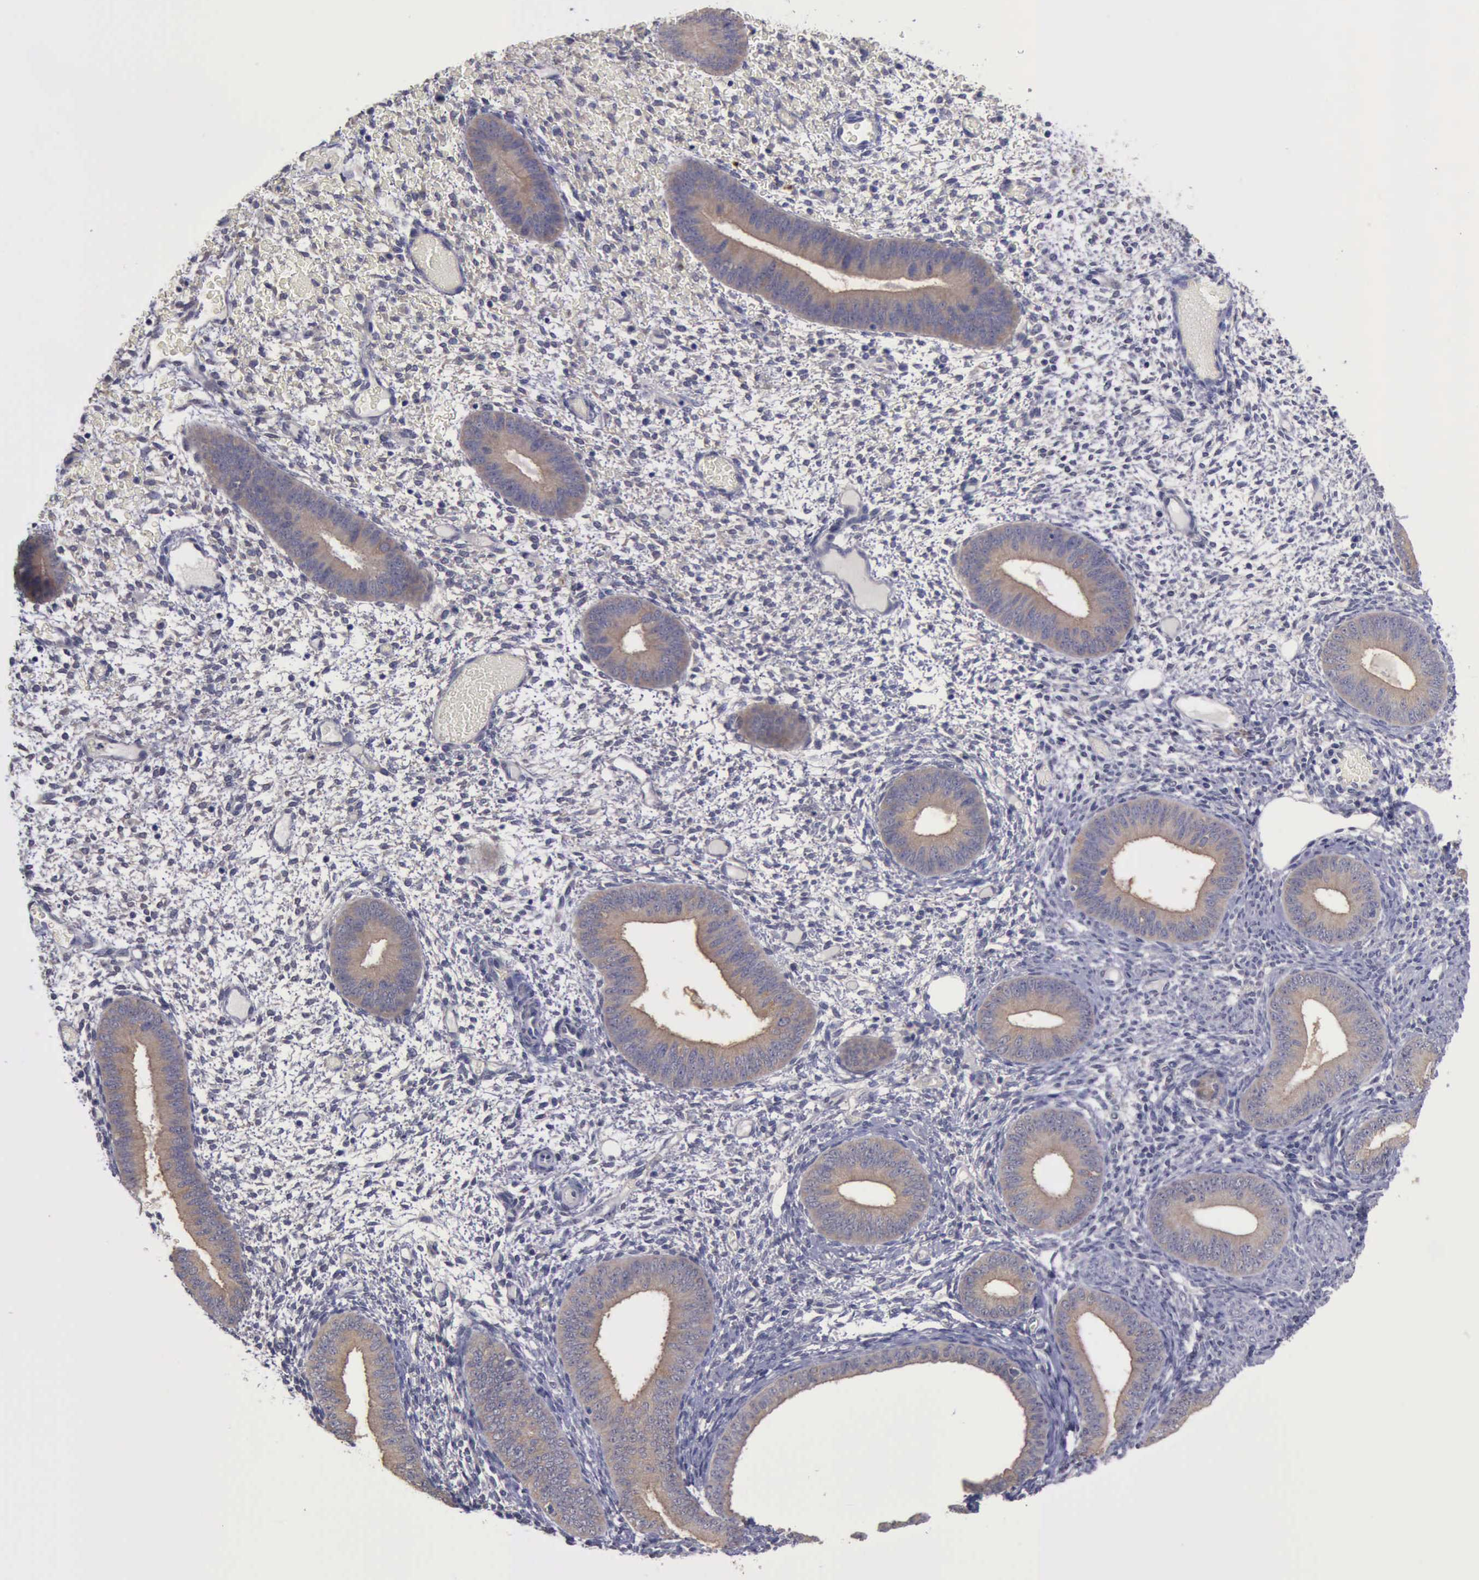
{"staining": {"intensity": "negative", "quantity": "none", "location": "none"}, "tissue": "endometrium", "cell_type": "Cells in endometrial stroma", "image_type": "normal", "snomed": [{"axis": "morphology", "description": "Normal tissue, NOS"}, {"axis": "topography", "description": "Endometrium"}], "caption": "Immunohistochemistry photomicrograph of benign endometrium stained for a protein (brown), which reveals no staining in cells in endometrial stroma.", "gene": "PHKA1", "patient": {"sex": "female", "age": 42}}